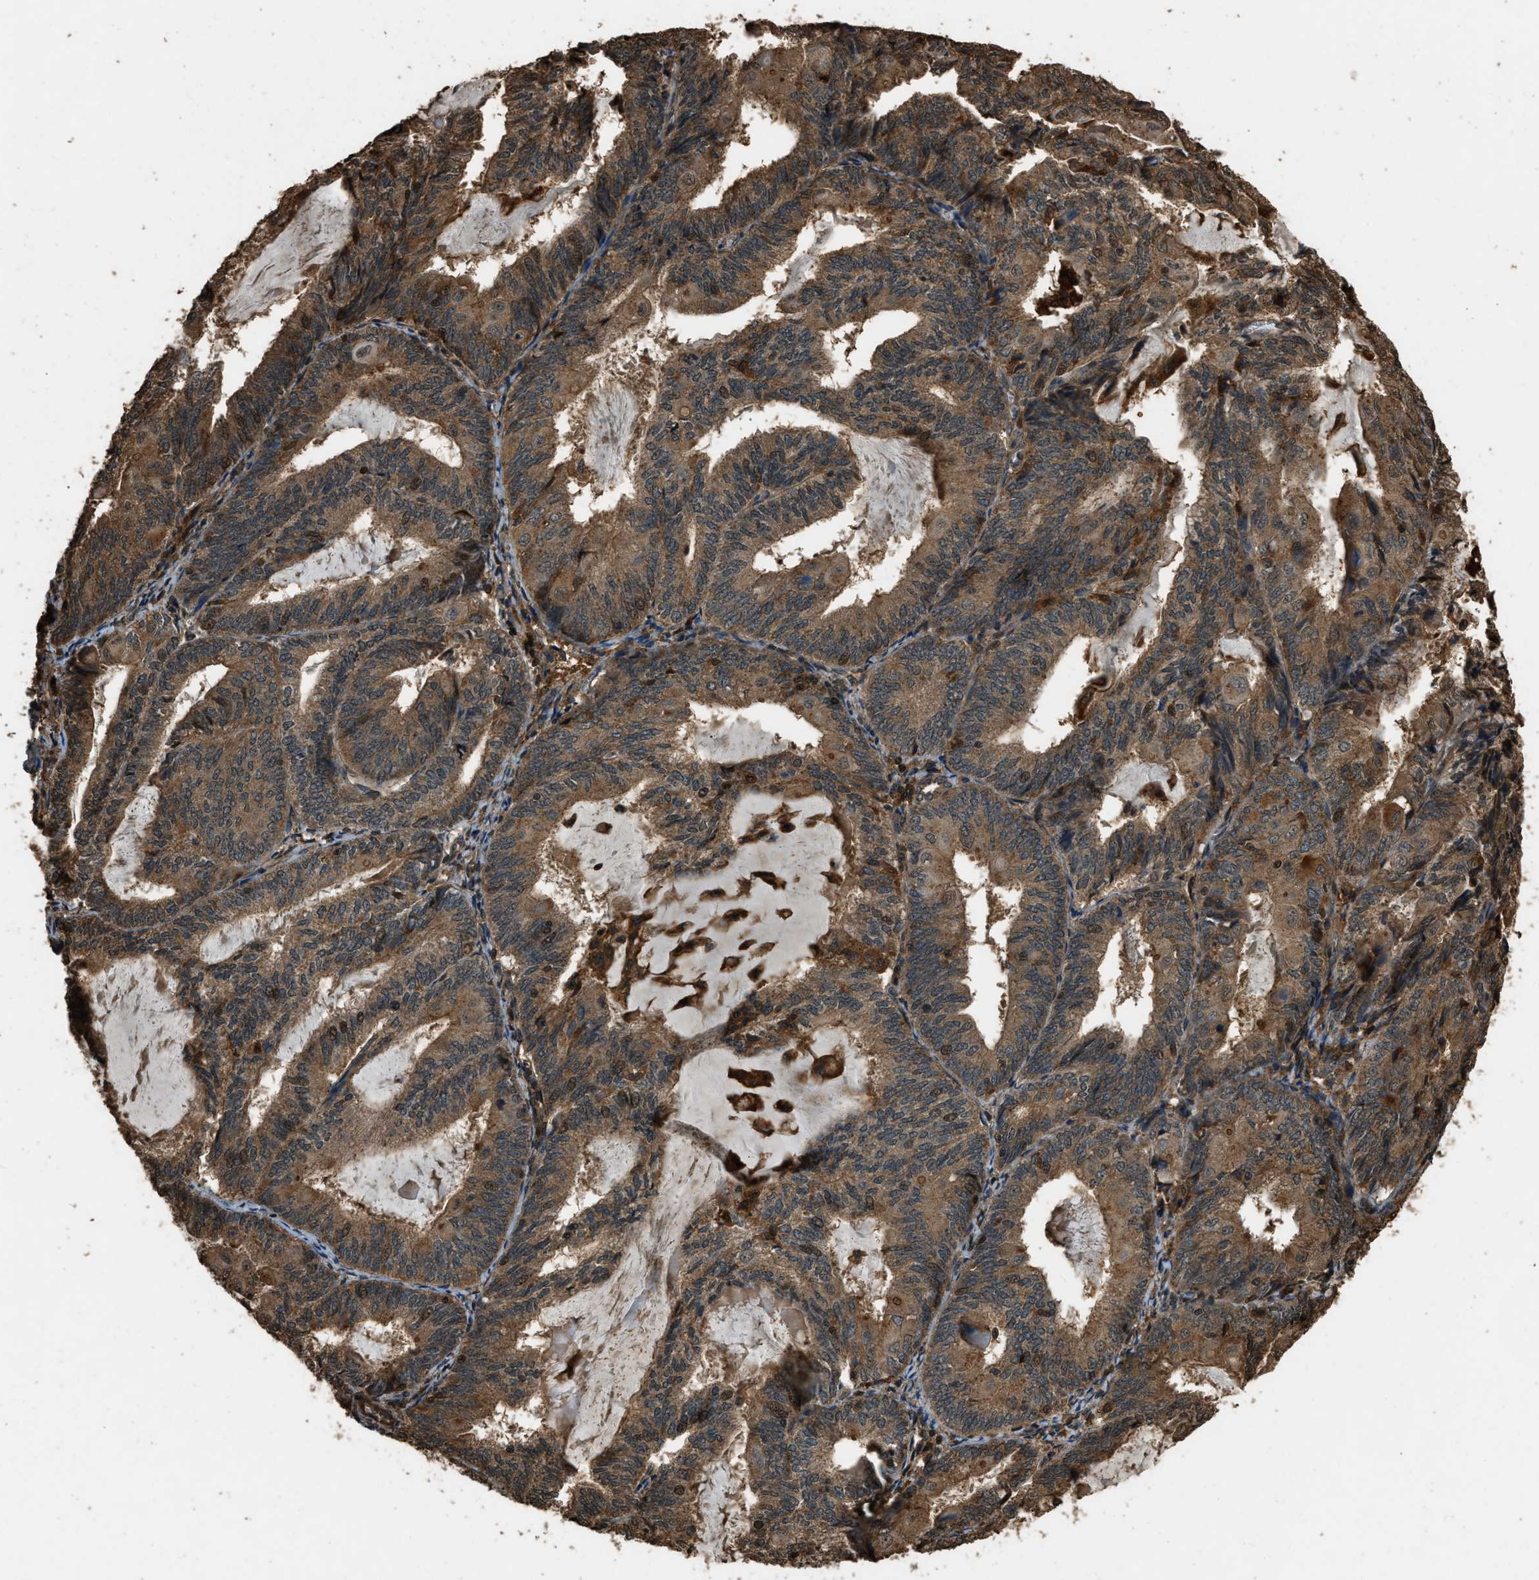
{"staining": {"intensity": "moderate", "quantity": ">75%", "location": "cytoplasmic/membranous"}, "tissue": "endometrial cancer", "cell_type": "Tumor cells", "image_type": "cancer", "snomed": [{"axis": "morphology", "description": "Adenocarcinoma, NOS"}, {"axis": "topography", "description": "Endometrium"}], "caption": "The photomicrograph exhibits staining of adenocarcinoma (endometrial), revealing moderate cytoplasmic/membranous protein staining (brown color) within tumor cells.", "gene": "RAP2A", "patient": {"sex": "female", "age": 81}}